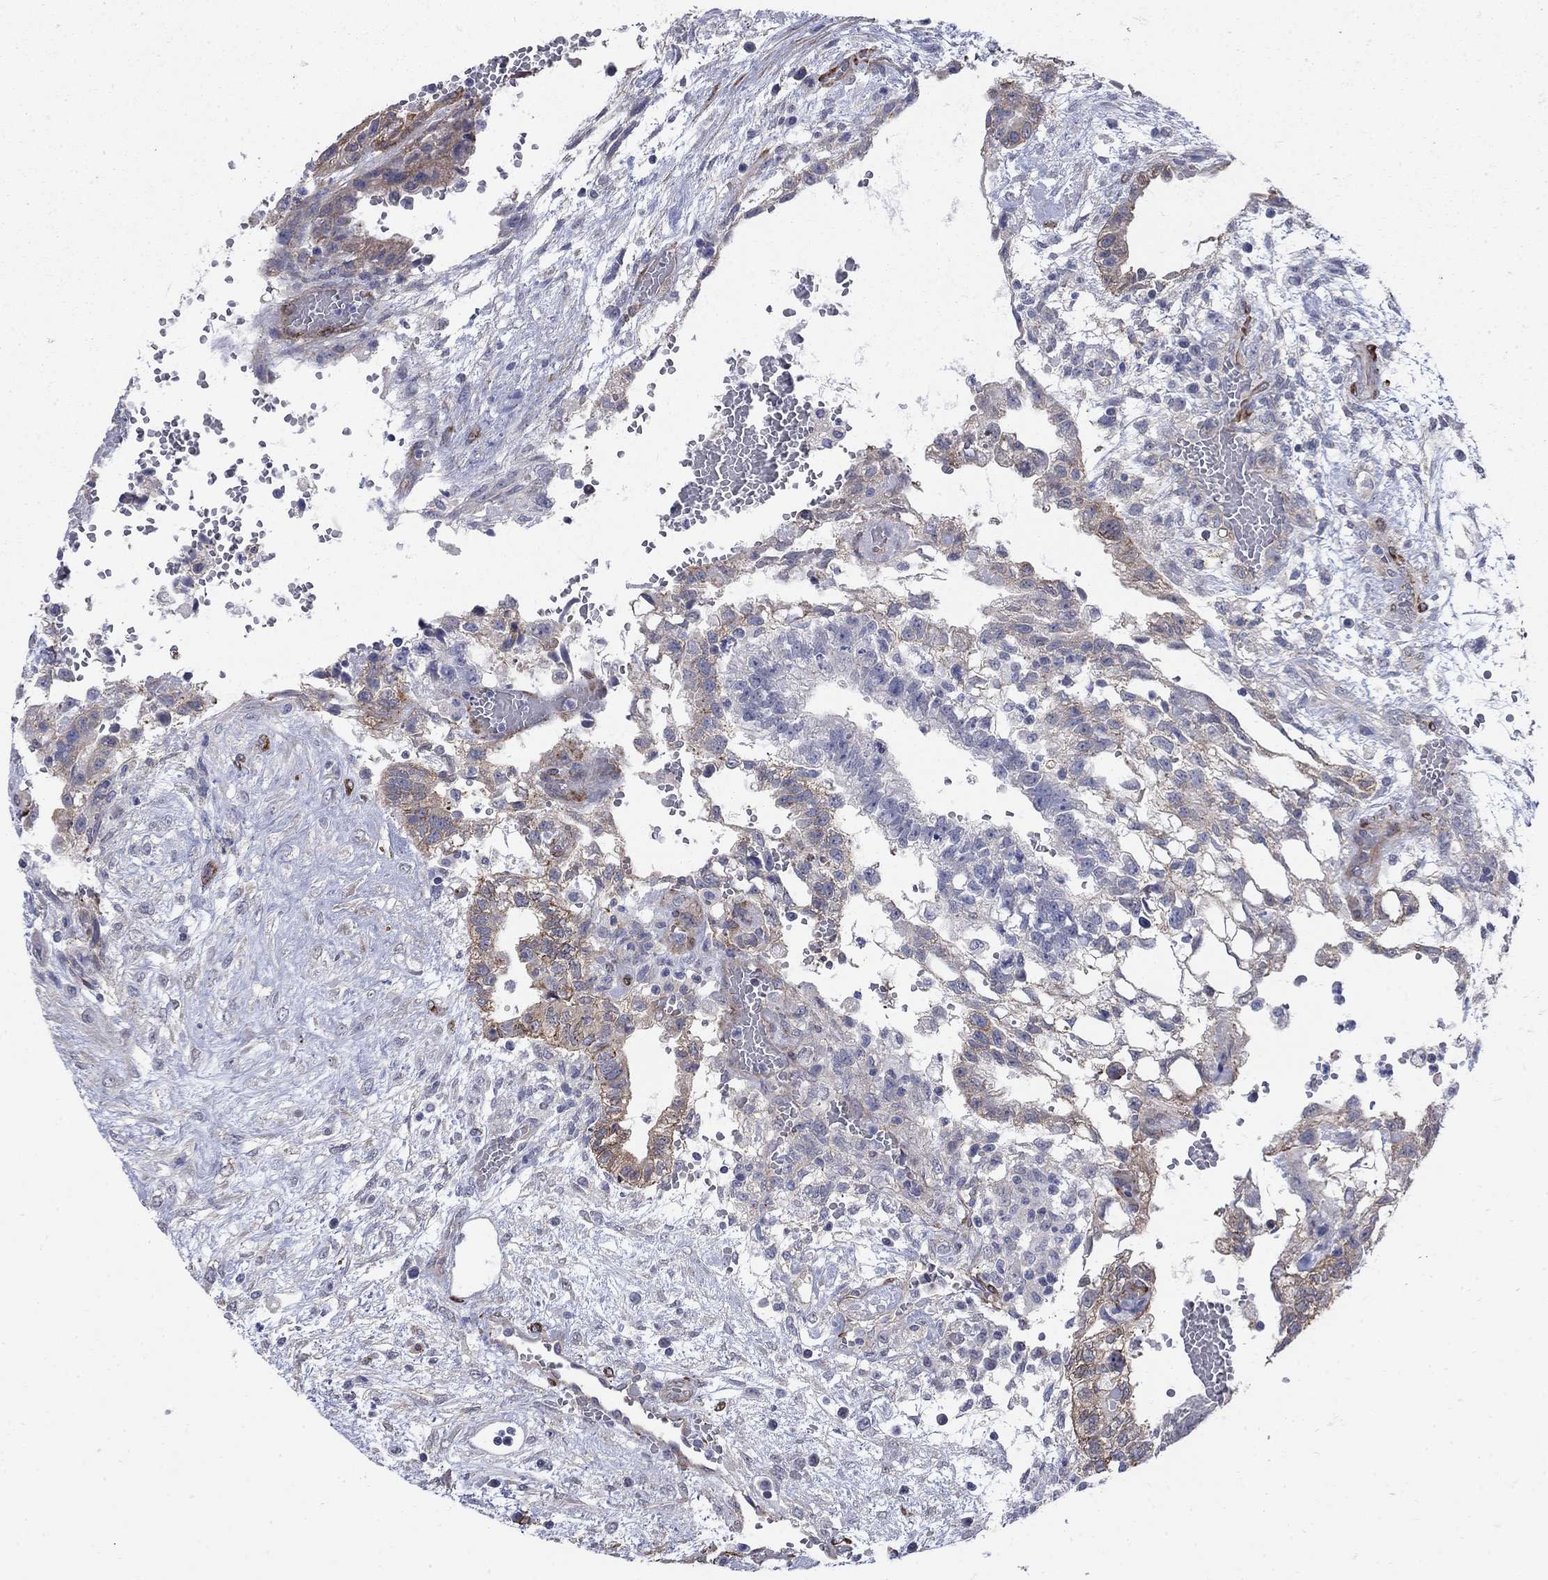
{"staining": {"intensity": "weak", "quantity": "25%-75%", "location": "cytoplasmic/membranous"}, "tissue": "testis cancer", "cell_type": "Tumor cells", "image_type": "cancer", "snomed": [{"axis": "morphology", "description": "Carcinoma, Embryonal, NOS"}, {"axis": "topography", "description": "Testis"}], "caption": "DAB immunohistochemical staining of testis cancer demonstrates weak cytoplasmic/membranous protein positivity in about 25%-75% of tumor cells.", "gene": "SEPTIN8", "patient": {"sex": "male", "age": 32}}